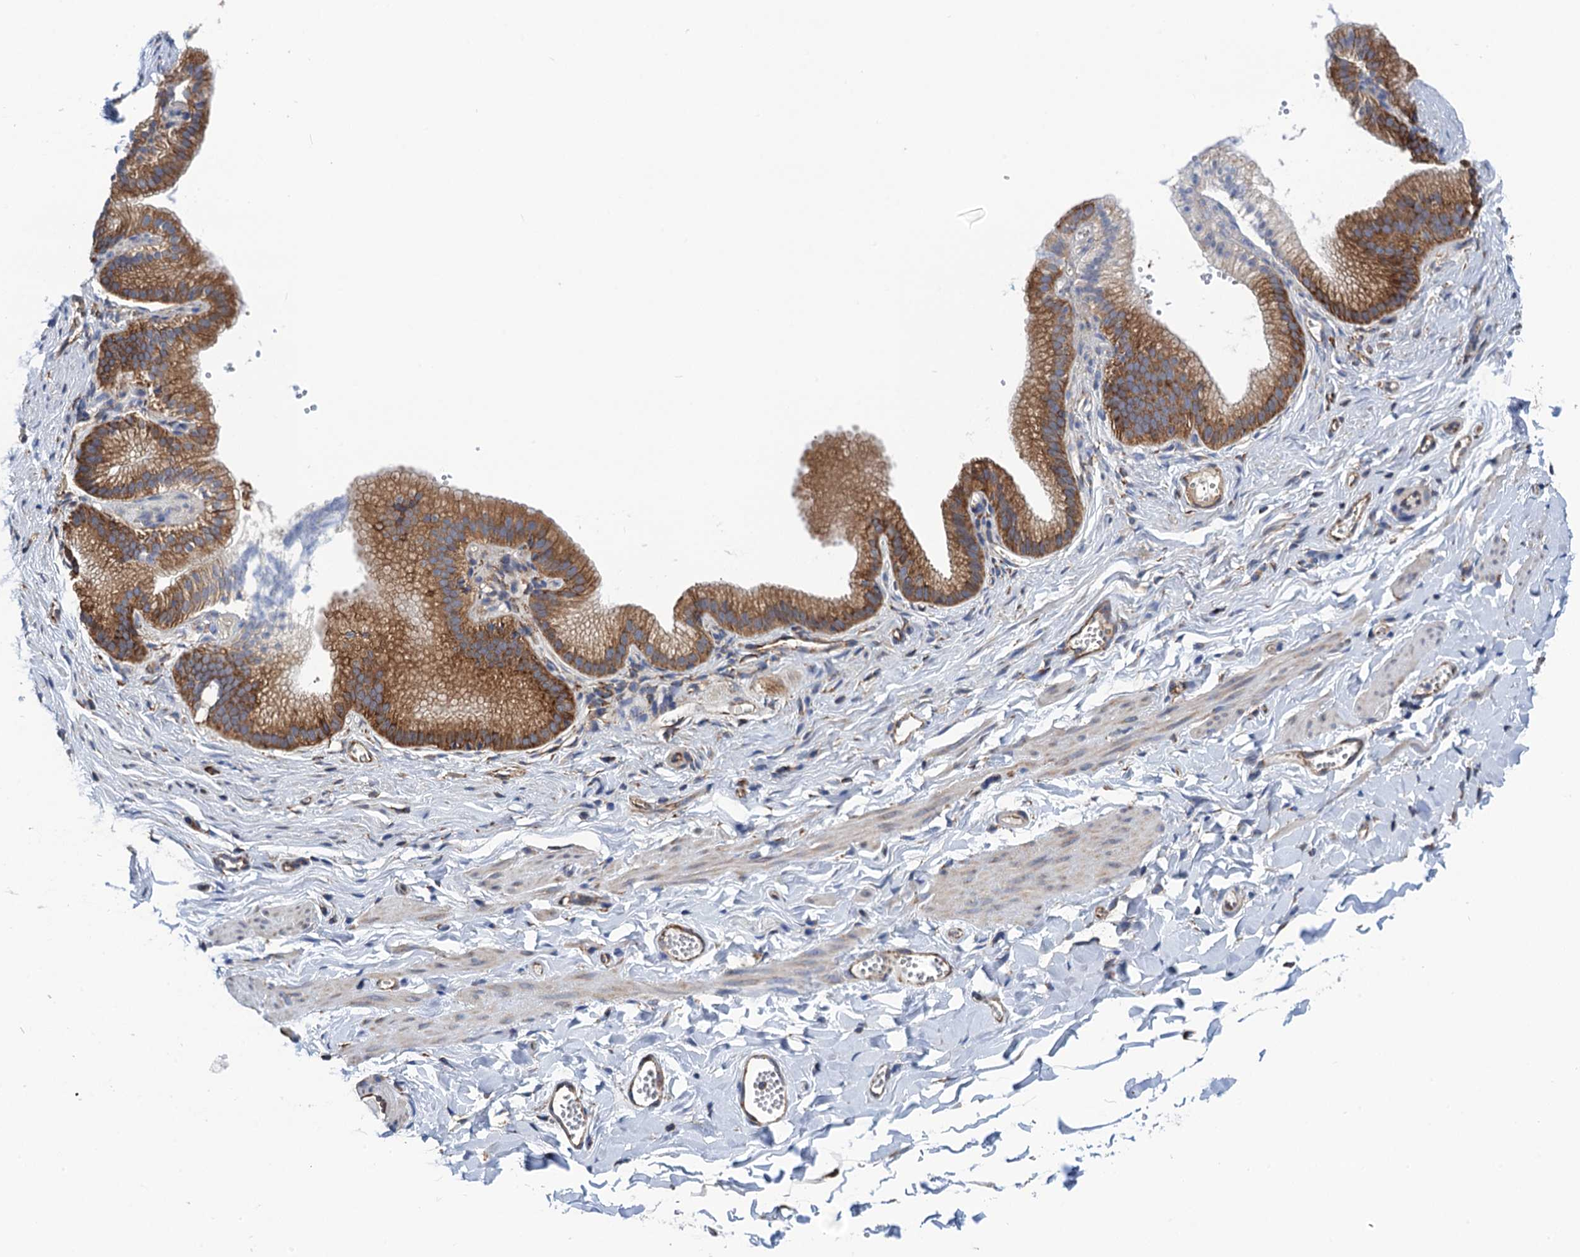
{"staining": {"intensity": "negative", "quantity": "none", "location": "none"}, "tissue": "adipose tissue", "cell_type": "Adipocytes", "image_type": "normal", "snomed": [{"axis": "morphology", "description": "Normal tissue, NOS"}, {"axis": "topography", "description": "Gallbladder"}, {"axis": "topography", "description": "Peripheral nerve tissue"}], "caption": "Immunohistochemistry of normal adipose tissue shows no staining in adipocytes.", "gene": "SLC12A7", "patient": {"sex": "male", "age": 38}}